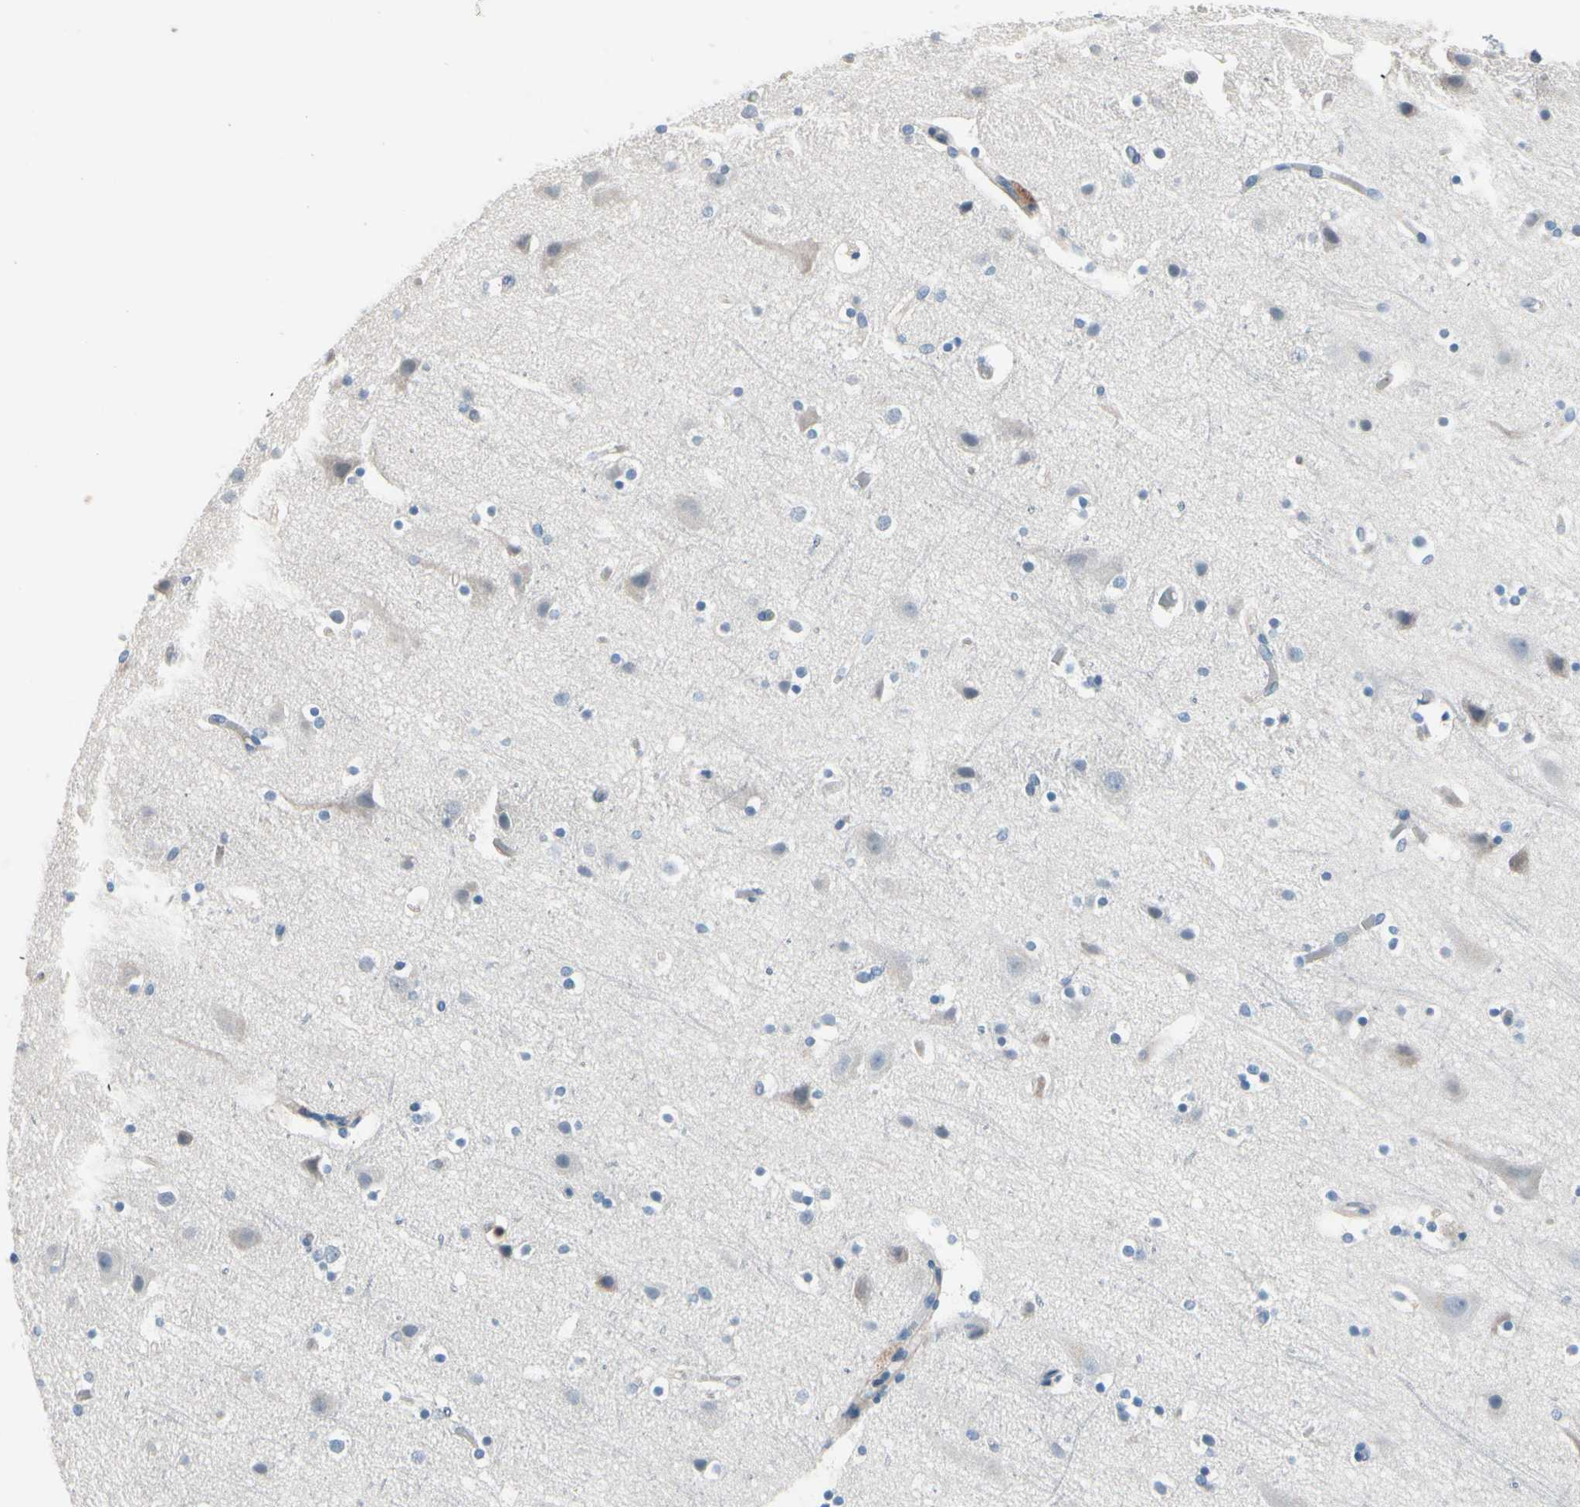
{"staining": {"intensity": "negative", "quantity": "none", "location": "none"}, "tissue": "cerebral cortex", "cell_type": "Endothelial cells", "image_type": "normal", "snomed": [{"axis": "morphology", "description": "Normal tissue, NOS"}, {"axis": "topography", "description": "Cerebral cortex"}], "caption": "Endothelial cells show no significant protein positivity in normal cerebral cortex.", "gene": "PGR", "patient": {"sex": "male", "age": 45}}